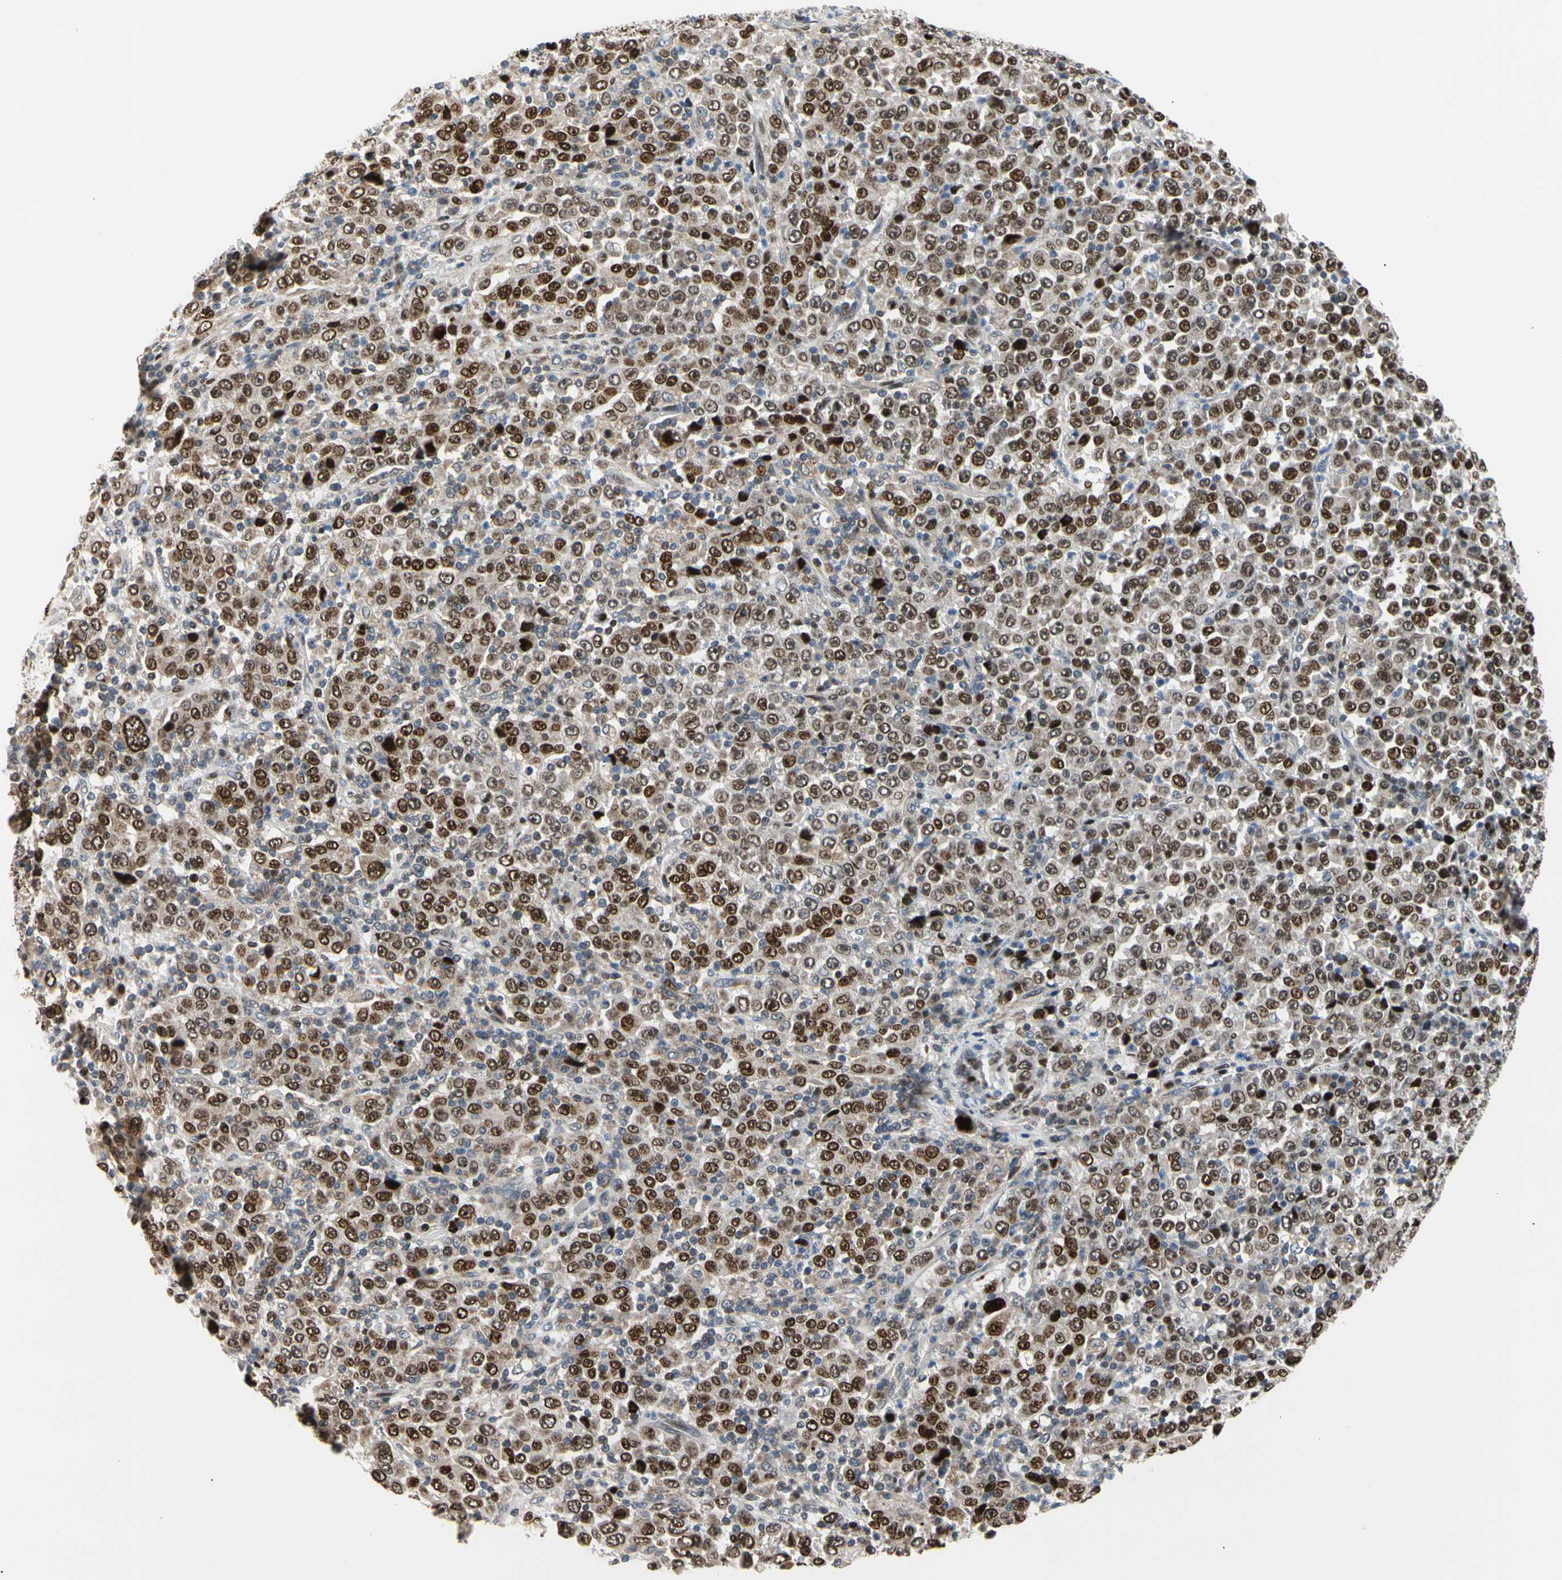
{"staining": {"intensity": "strong", "quantity": ">75%", "location": "nuclear"}, "tissue": "stomach cancer", "cell_type": "Tumor cells", "image_type": "cancer", "snomed": [{"axis": "morphology", "description": "Normal tissue, NOS"}, {"axis": "morphology", "description": "Adenocarcinoma, NOS"}, {"axis": "topography", "description": "Stomach, upper"}, {"axis": "topography", "description": "Stomach"}], "caption": "Adenocarcinoma (stomach) stained with a brown dye reveals strong nuclear positive staining in approximately >75% of tumor cells.", "gene": "E2F1", "patient": {"sex": "male", "age": 59}}